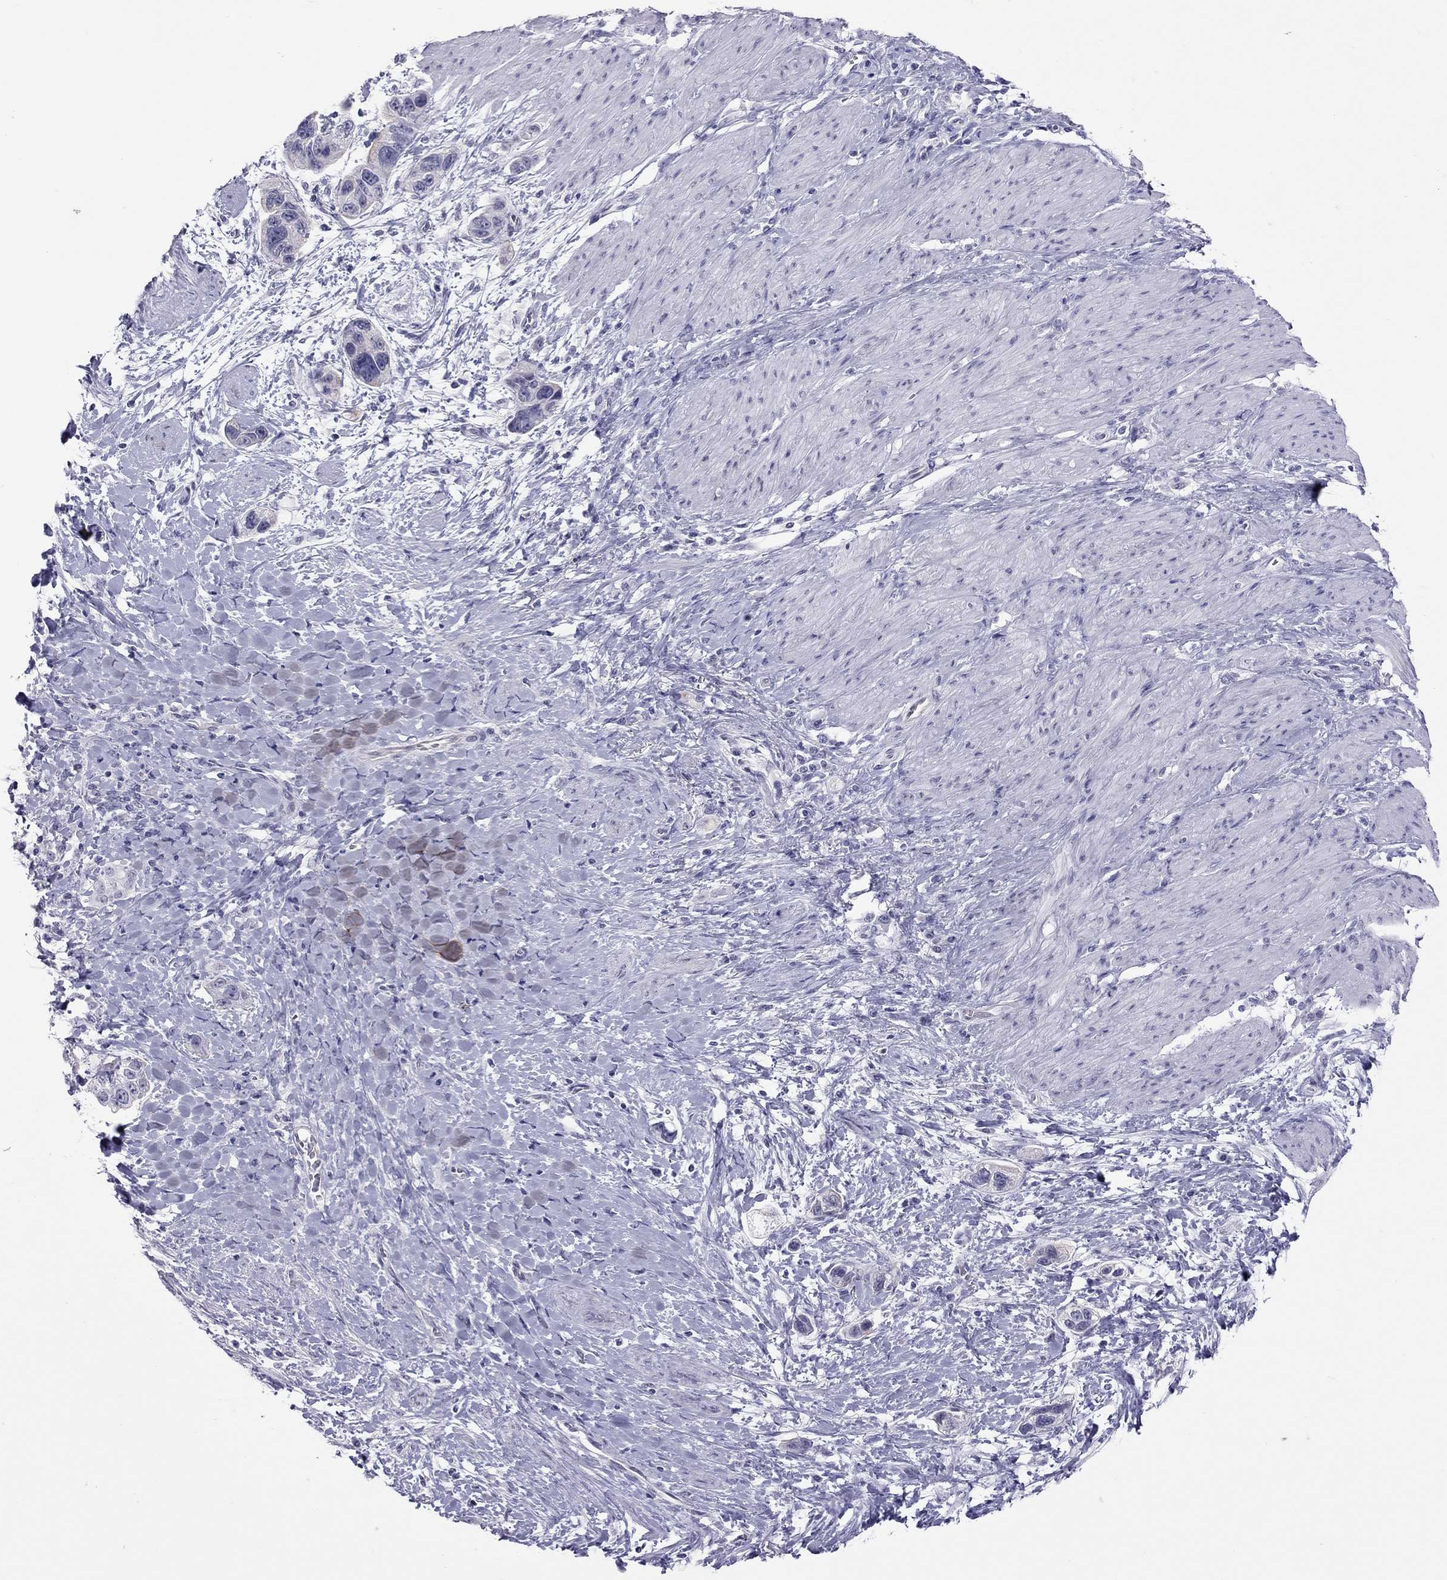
{"staining": {"intensity": "negative", "quantity": "none", "location": "none"}, "tissue": "stomach cancer", "cell_type": "Tumor cells", "image_type": "cancer", "snomed": [{"axis": "morphology", "description": "Adenocarcinoma, NOS"}, {"axis": "topography", "description": "Stomach, lower"}], "caption": "Immunohistochemistry histopathology image of adenocarcinoma (stomach) stained for a protein (brown), which displays no staining in tumor cells.", "gene": "JHY", "patient": {"sex": "female", "age": 93}}